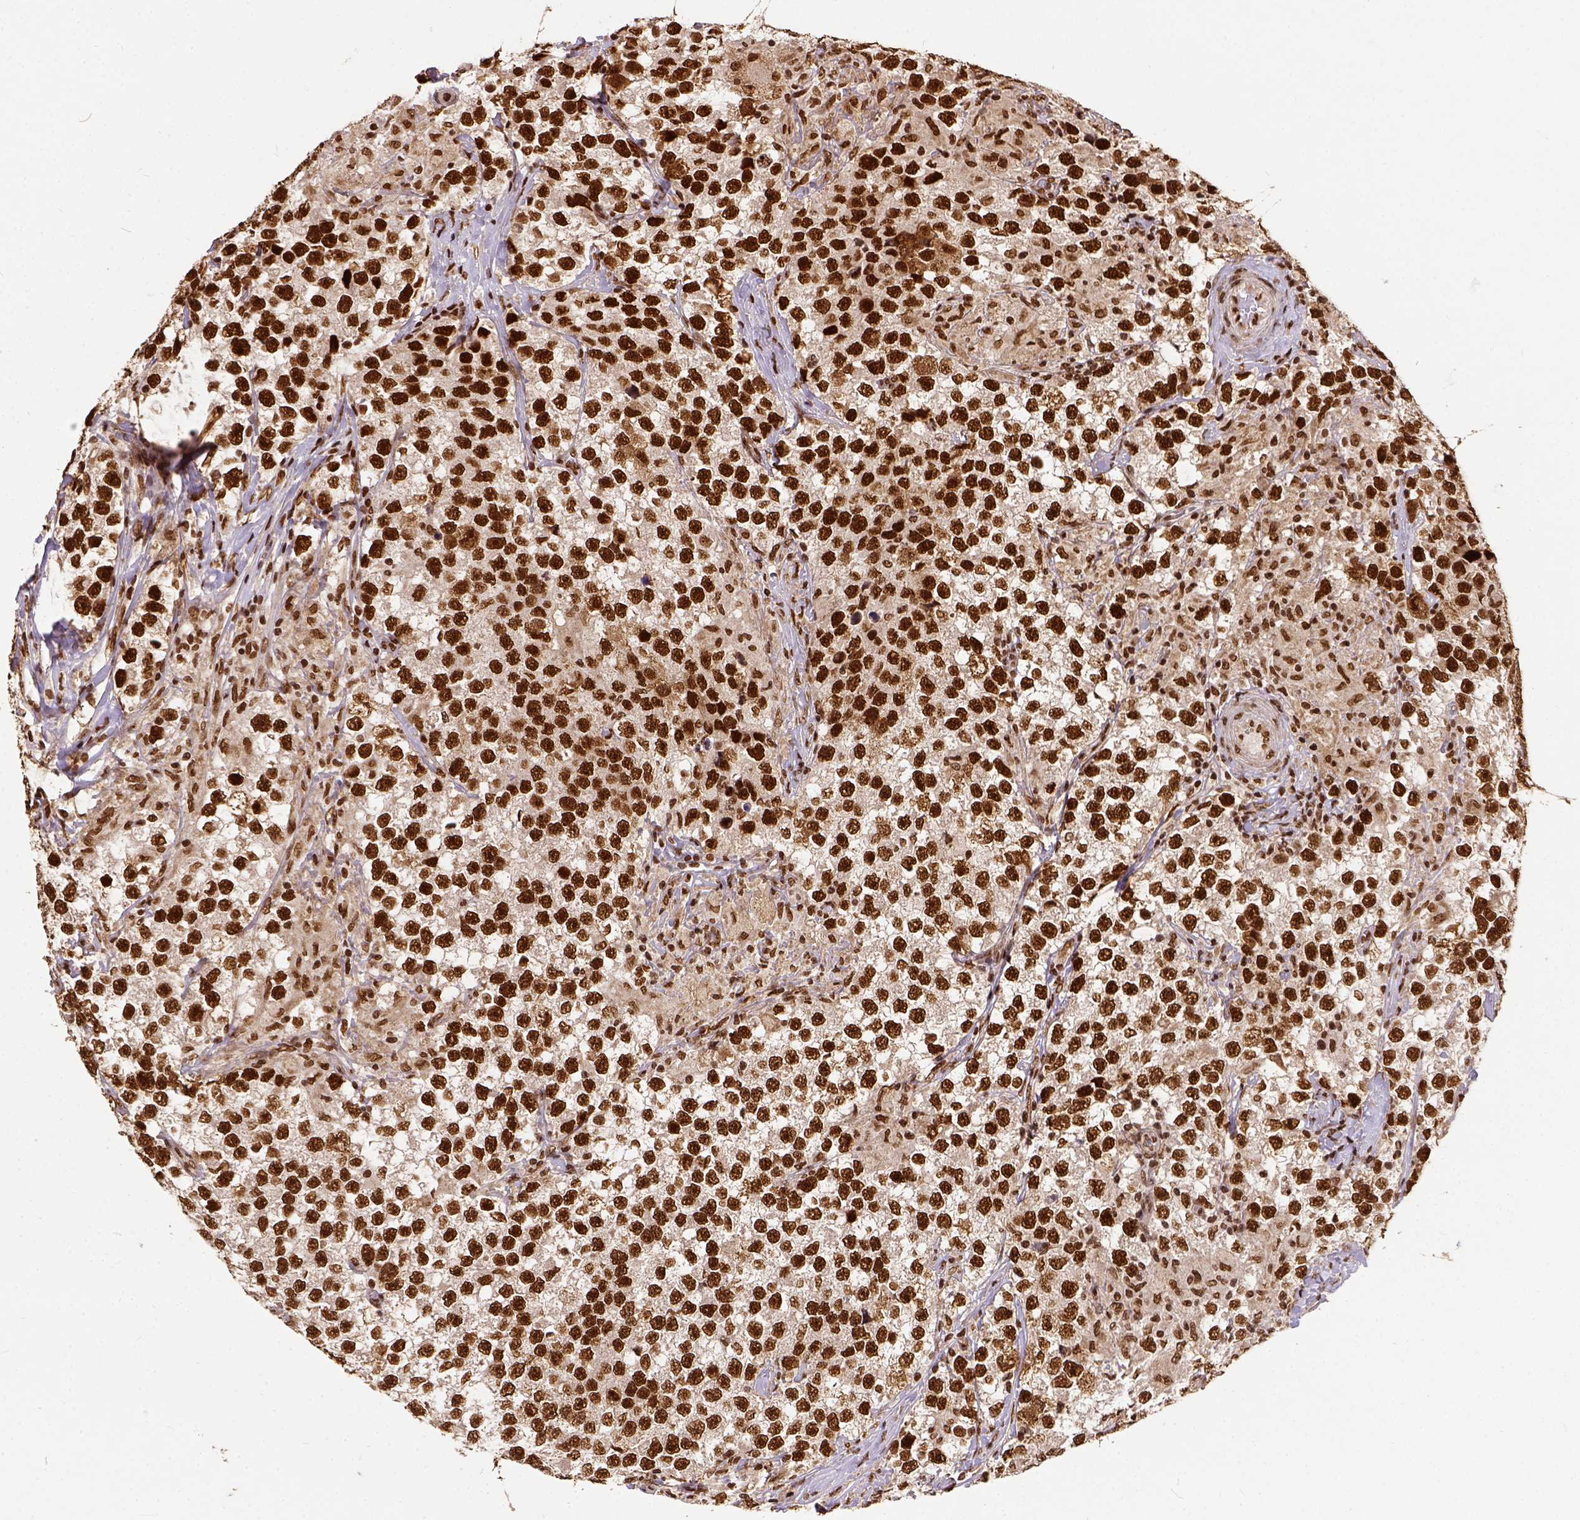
{"staining": {"intensity": "strong", "quantity": ">75%", "location": "nuclear"}, "tissue": "testis cancer", "cell_type": "Tumor cells", "image_type": "cancer", "snomed": [{"axis": "morphology", "description": "Seminoma, NOS"}, {"axis": "topography", "description": "Testis"}], "caption": "Immunohistochemistry (DAB (3,3'-diaminobenzidine)) staining of testis seminoma demonstrates strong nuclear protein staining in about >75% of tumor cells.", "gene": "NACC1", "patient": {"sex": "male", "age": 46}}